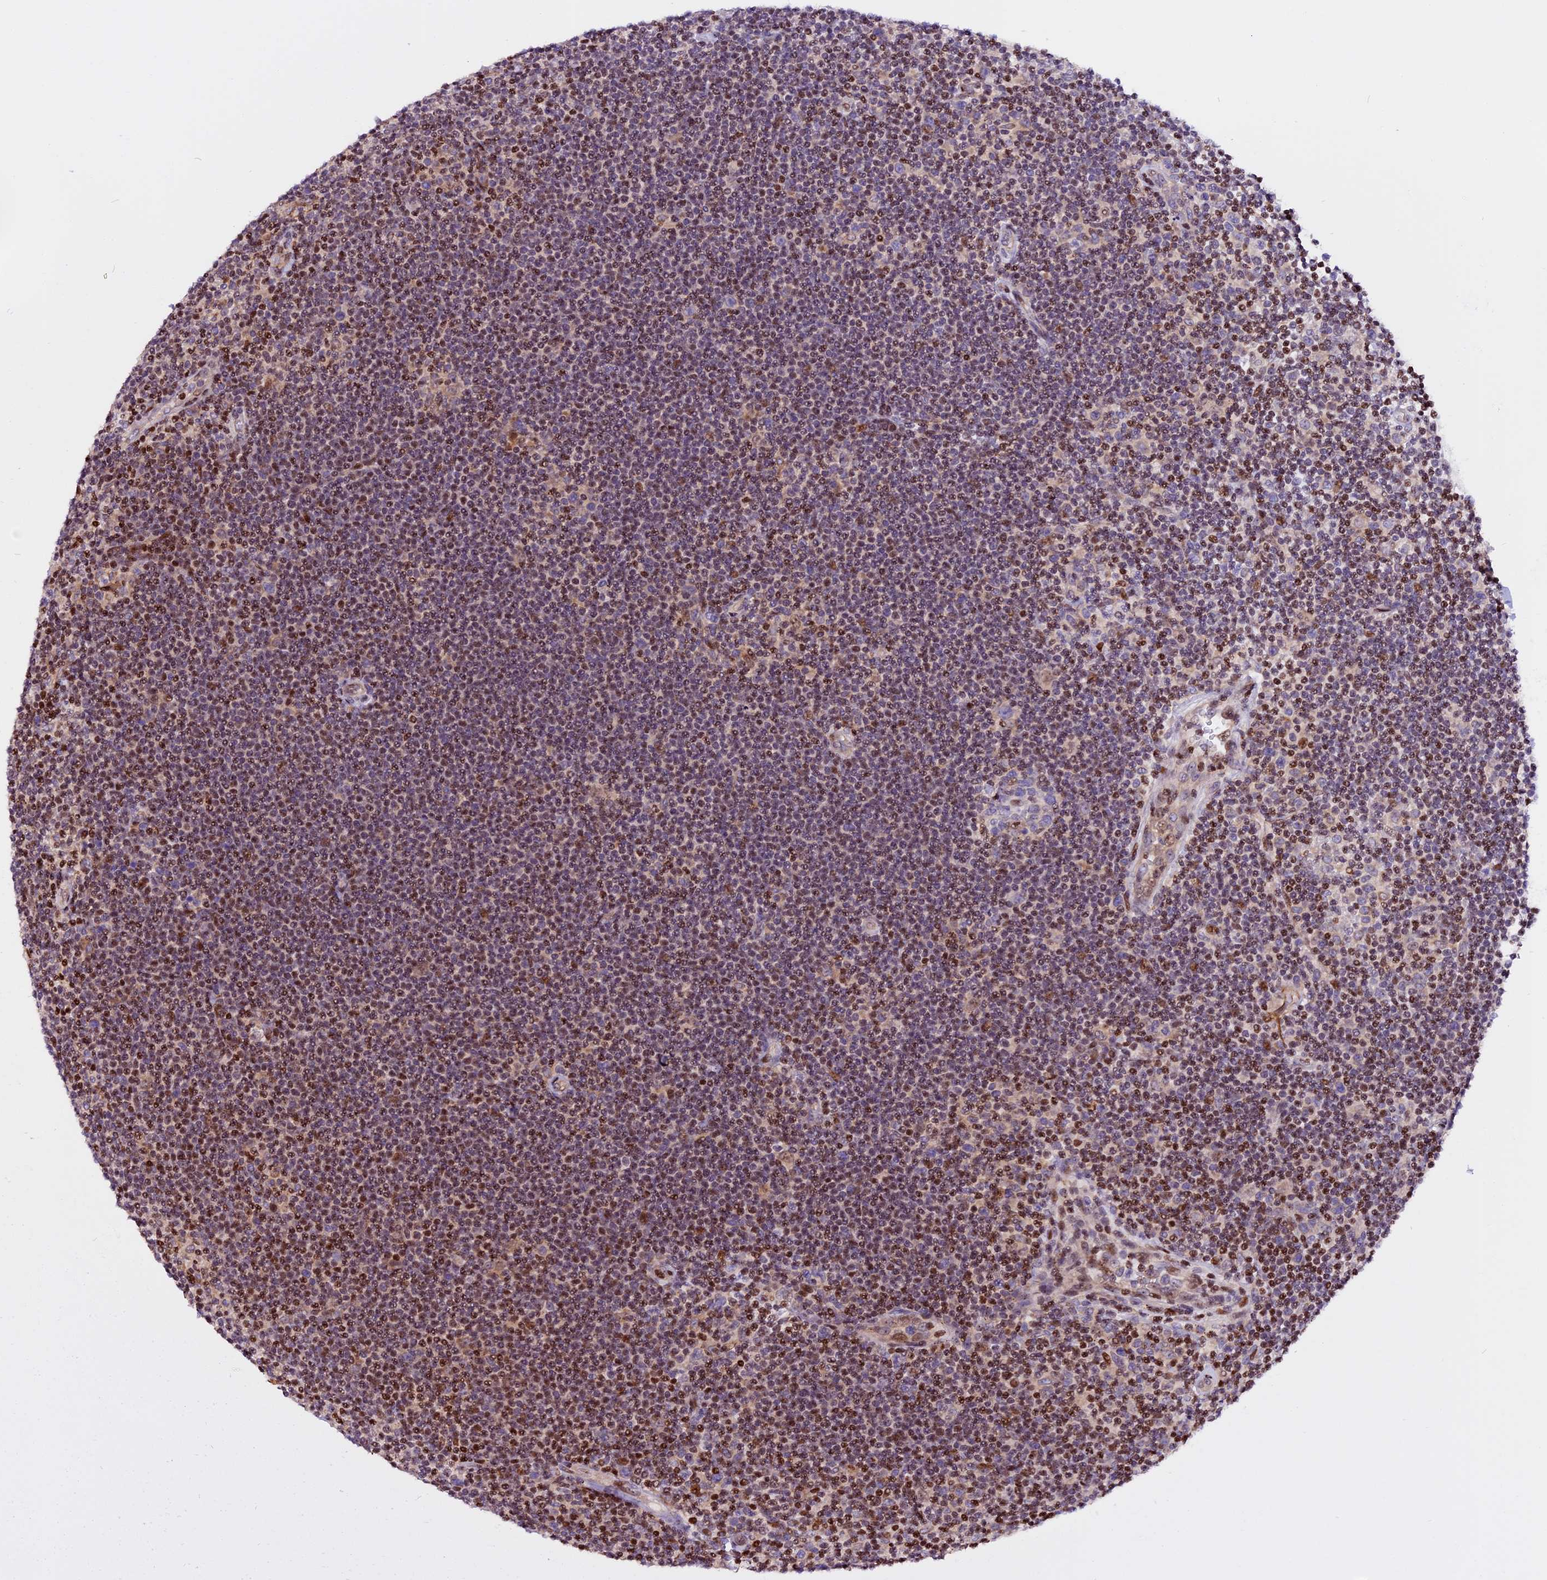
{"staining": {"intensity": "negative", "quantity": "none", "location": "none"}, "tissue": "lymphoma", "cell_type": "Tumor cells", "image_type": "cancer", "snomed": [{"axis": "morphology", "description": "Hodgkin's disease, NOS"}, {"axis": "topography", "description": "Lymph node"}], "caption": "This is an IHC image of lymphoma. There is no staining in tumor cells.", "gene": "RINL", "patient": {"sex": "female", "age": 57}}